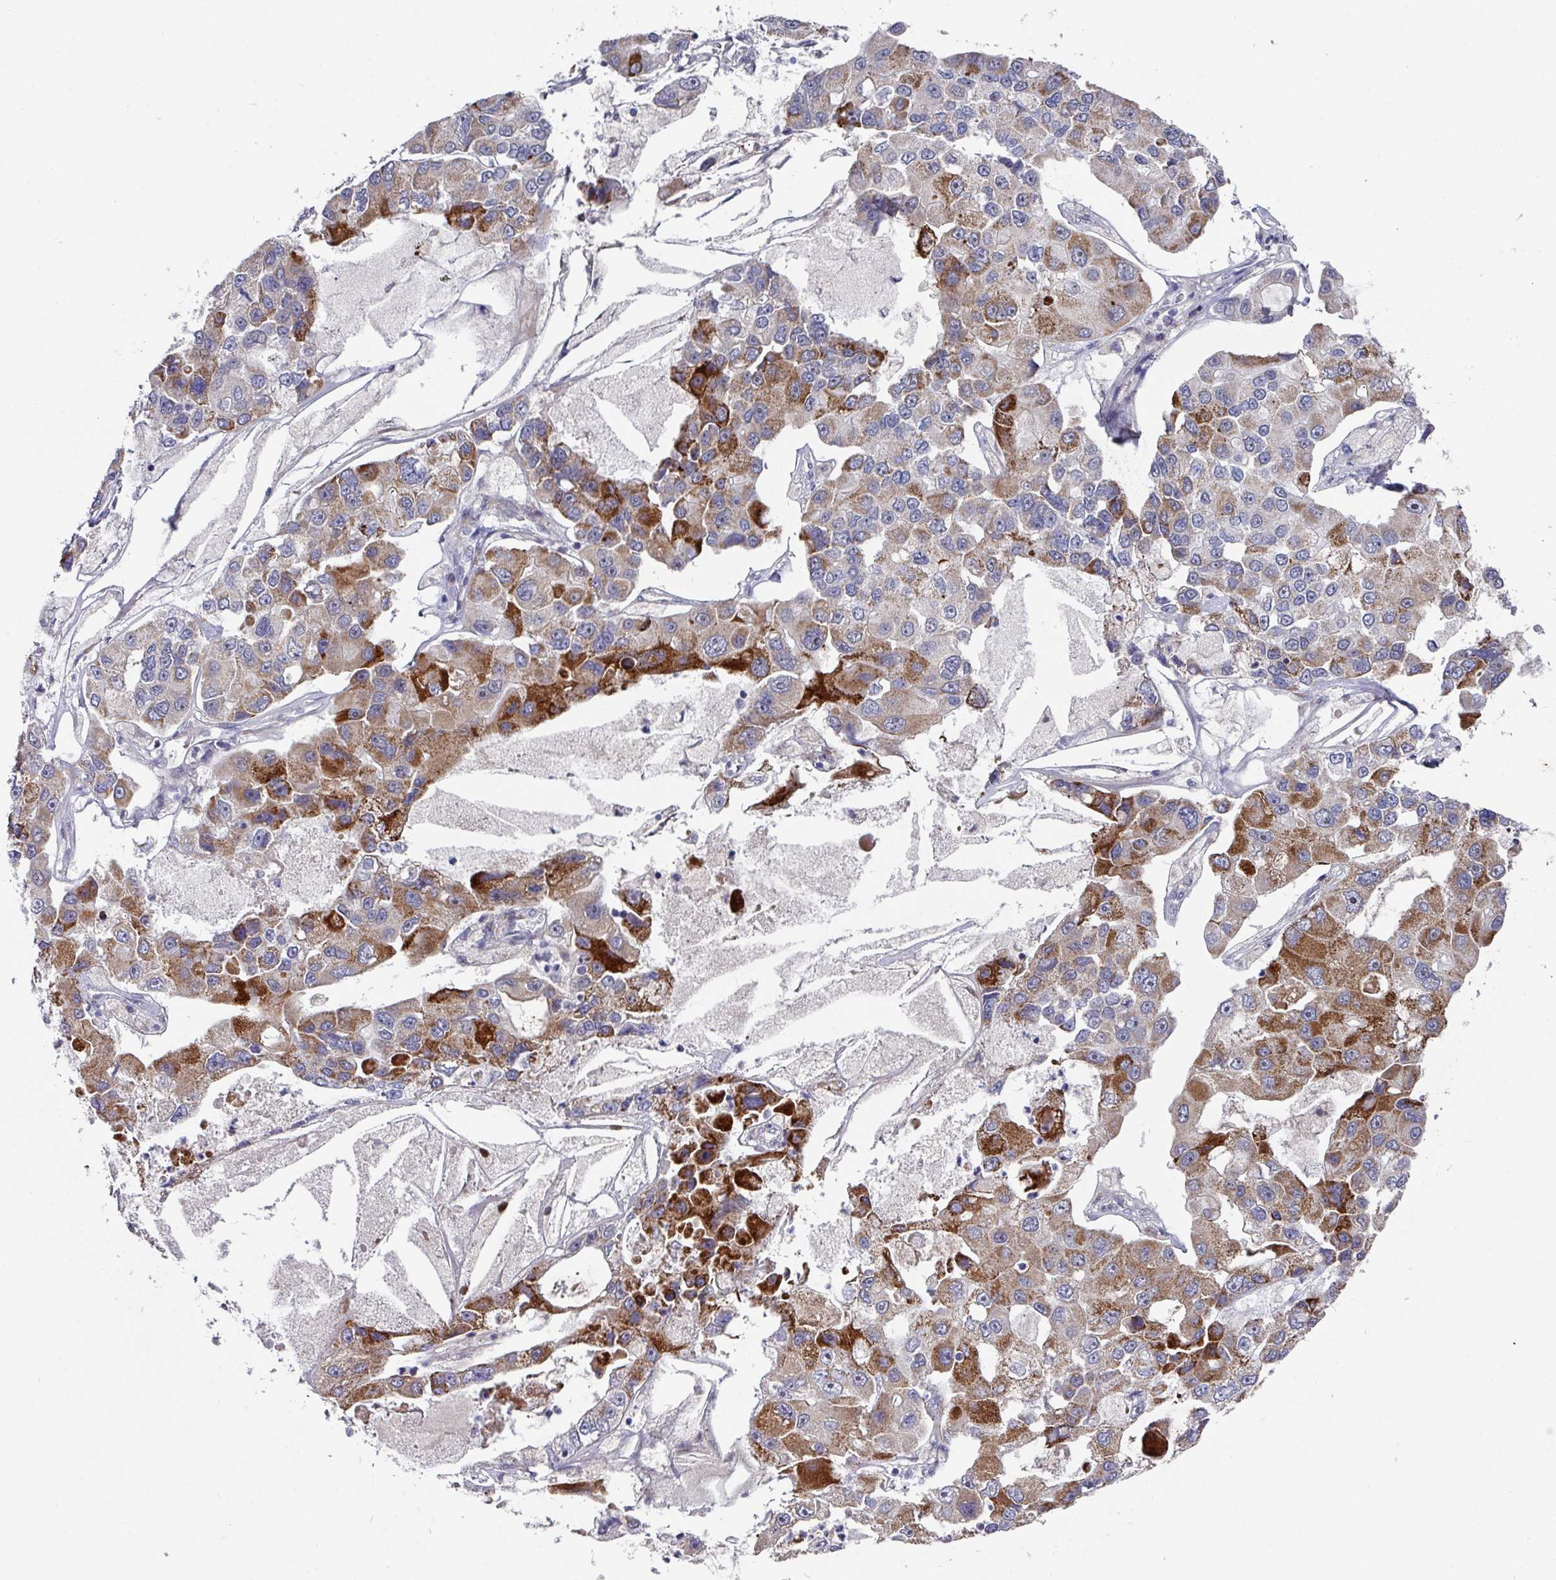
{"staining": {"intensity": "strong", "quantity": "25%-75%", "location": "cytoplasmic/membranous"}, "tissue": "lung cancer", "cell_type": "Tumor cells", "image_type": "cancer", "snomed": [{"axis": "morphology", "description": "Adenocarcinoma, NOS"}, {"axis": "topography", "description": "Lung"}], "caption": "This histopathology image shows IHC staining of adenocarcinoma (lung), with high strong cytoplasmic/membranous positivity in approximately 25%-75% of tumor cells.", "gene": "CBX7", "patient": {"sex": "female", "age": 54}}